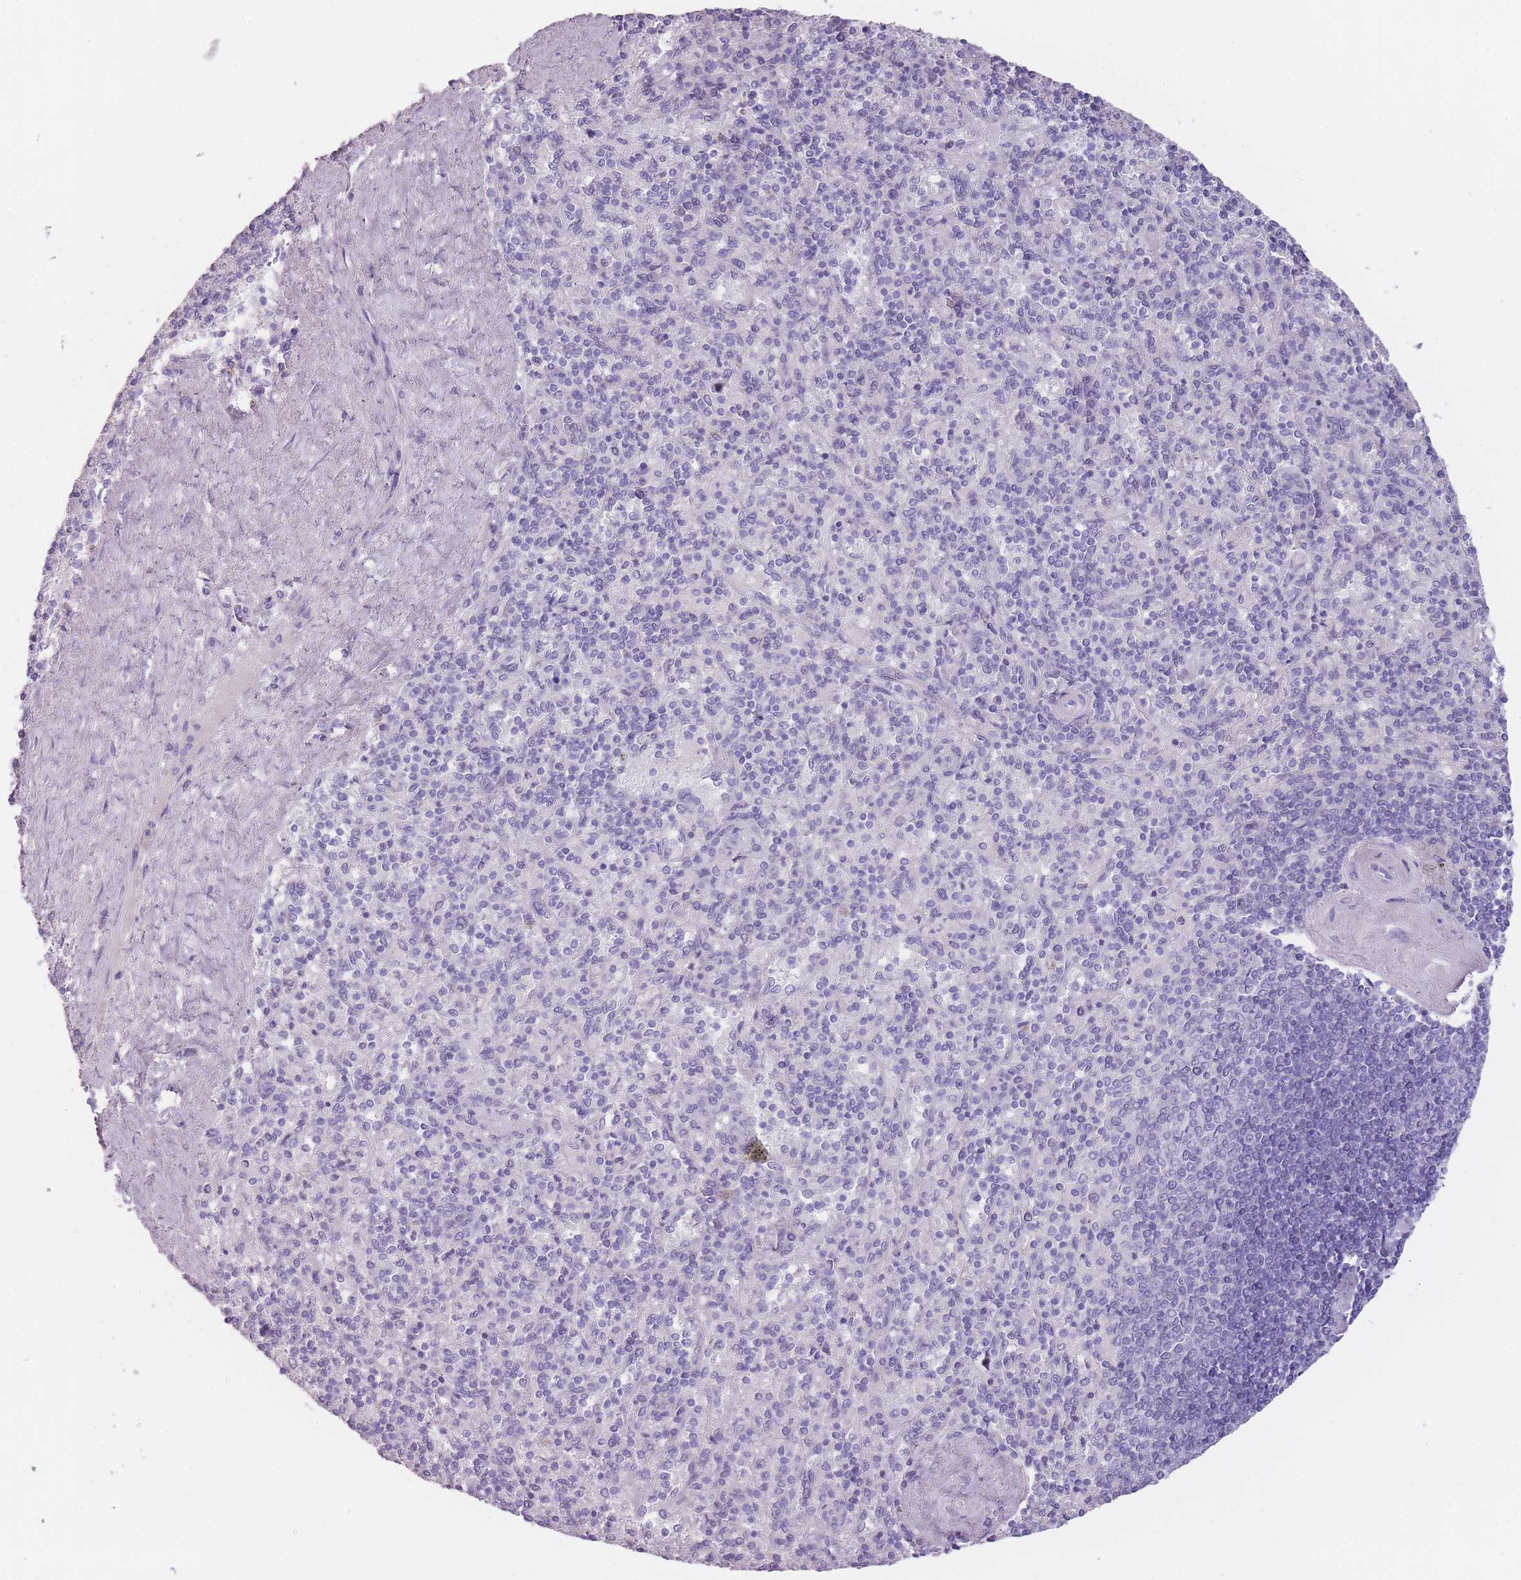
{"staining": {"intensity": "negative", "quantity": "none", "location": "none"}, "tissue": "spleen", "cell_type": "Cells in red pulp", "image_type": "normal", "snomed": [{"axis": "morphology", "description": "Normal tissue, NOS"}, {"axis": "topography", "description": "Spleen"}], "caption": "The photomicrograph displays no significant staining in cells in red pulp of spleen.", "gene": "DCANP1", "patient": {"sex": "male", "age": 82}}